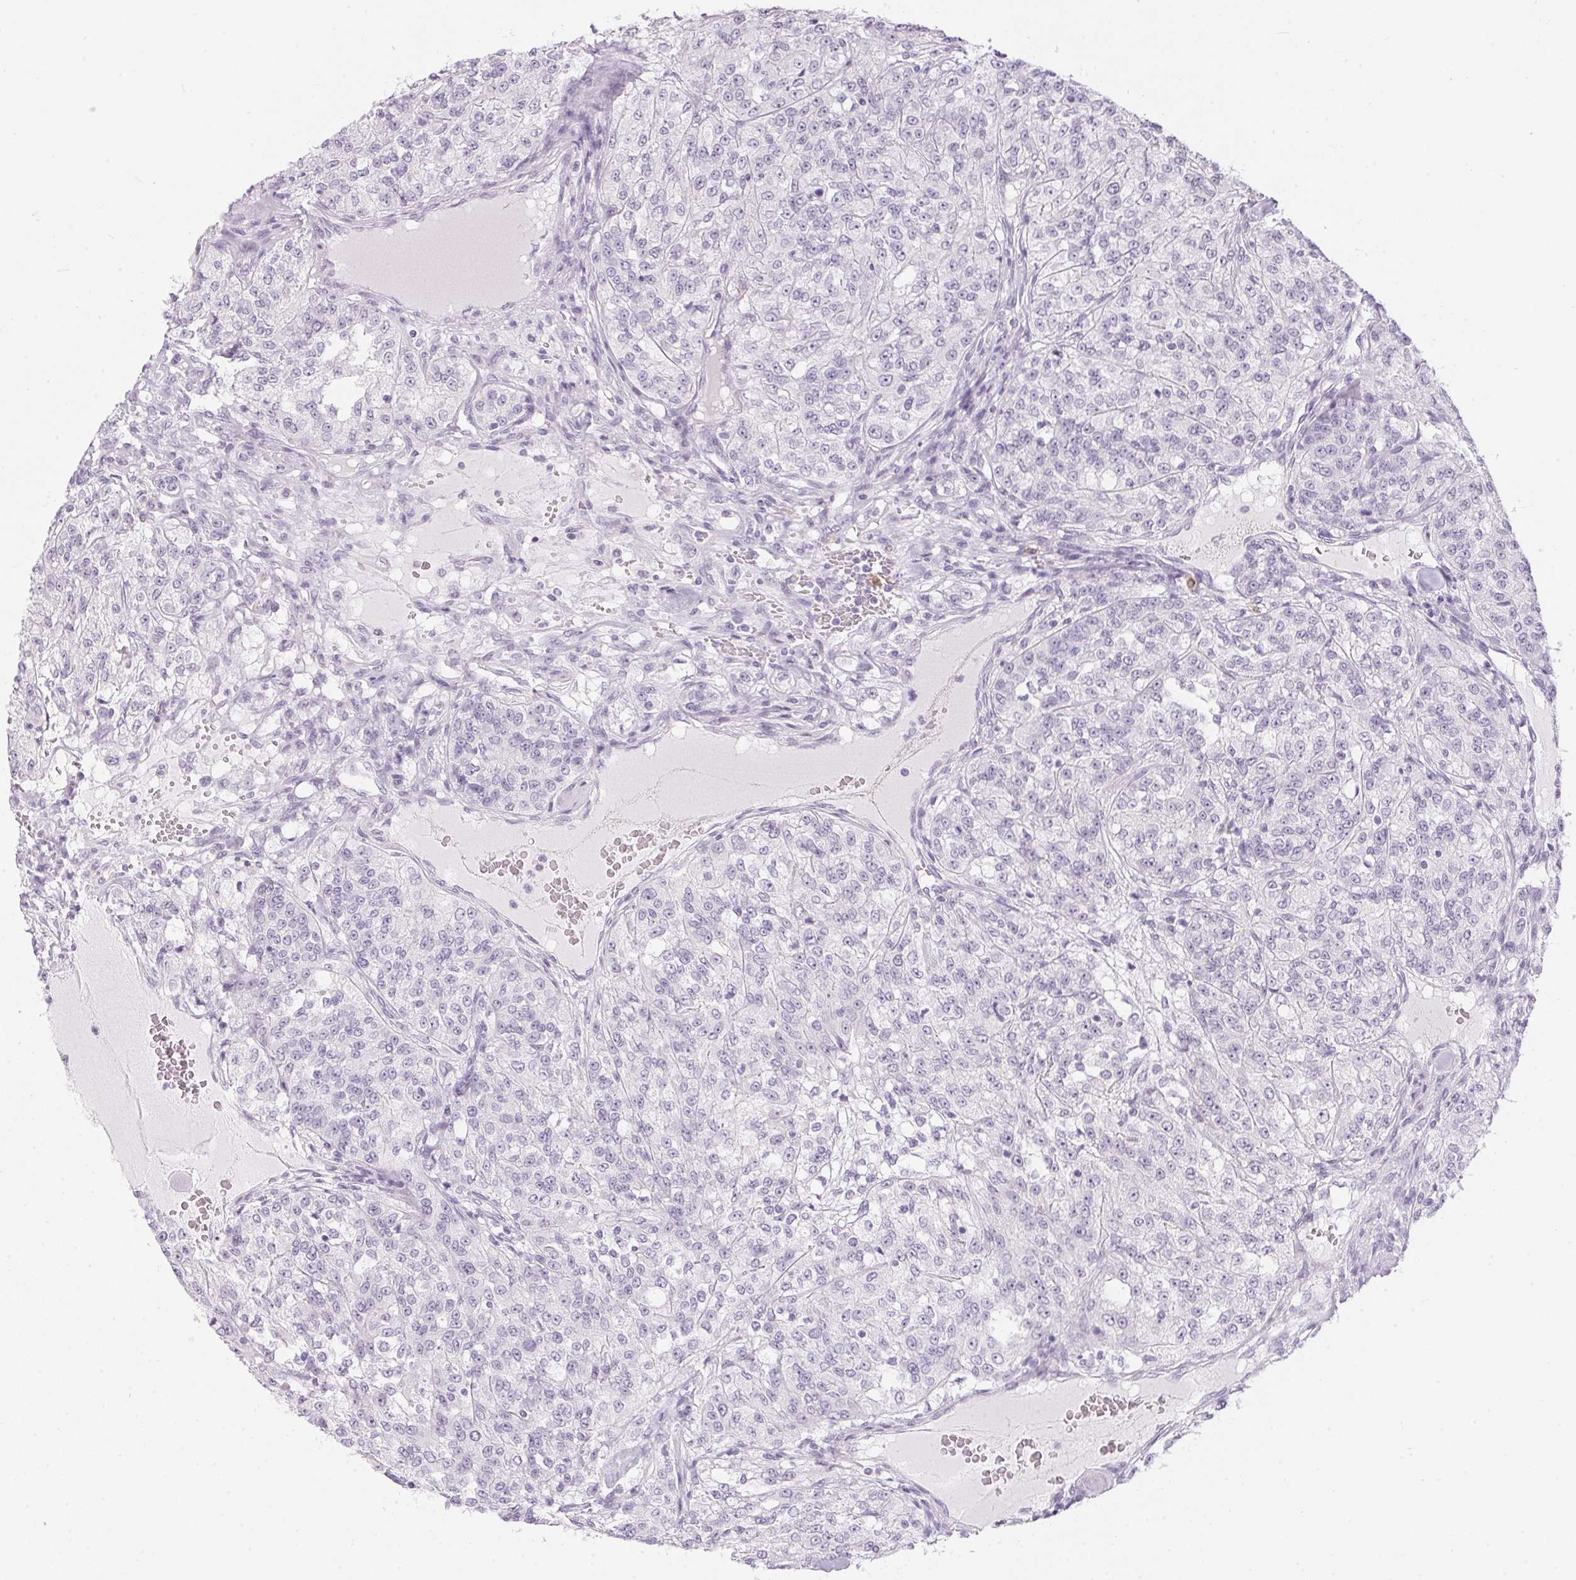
{"staining": {"intensity": "negative", "quantity": "none", "location": "none"}, "tissue": "renal cancer", "cell_type": "Tumor cells", "image_type": "cancer", "snomed": [{"axis": "morphology", "description": "Adenocarcinoma, NOS"}, {"axis": "topography", "description": "Kidney"}], "caption": "Immunohistochemical staining of human renal adenocarcinoma demonstrates no significant positivity in tumor cells. (DAB immunohistochemistry (IHC) with hematoxylin counter stain).", "gene": "CADPS", "patient": {"sex": "female", "age": 63}}